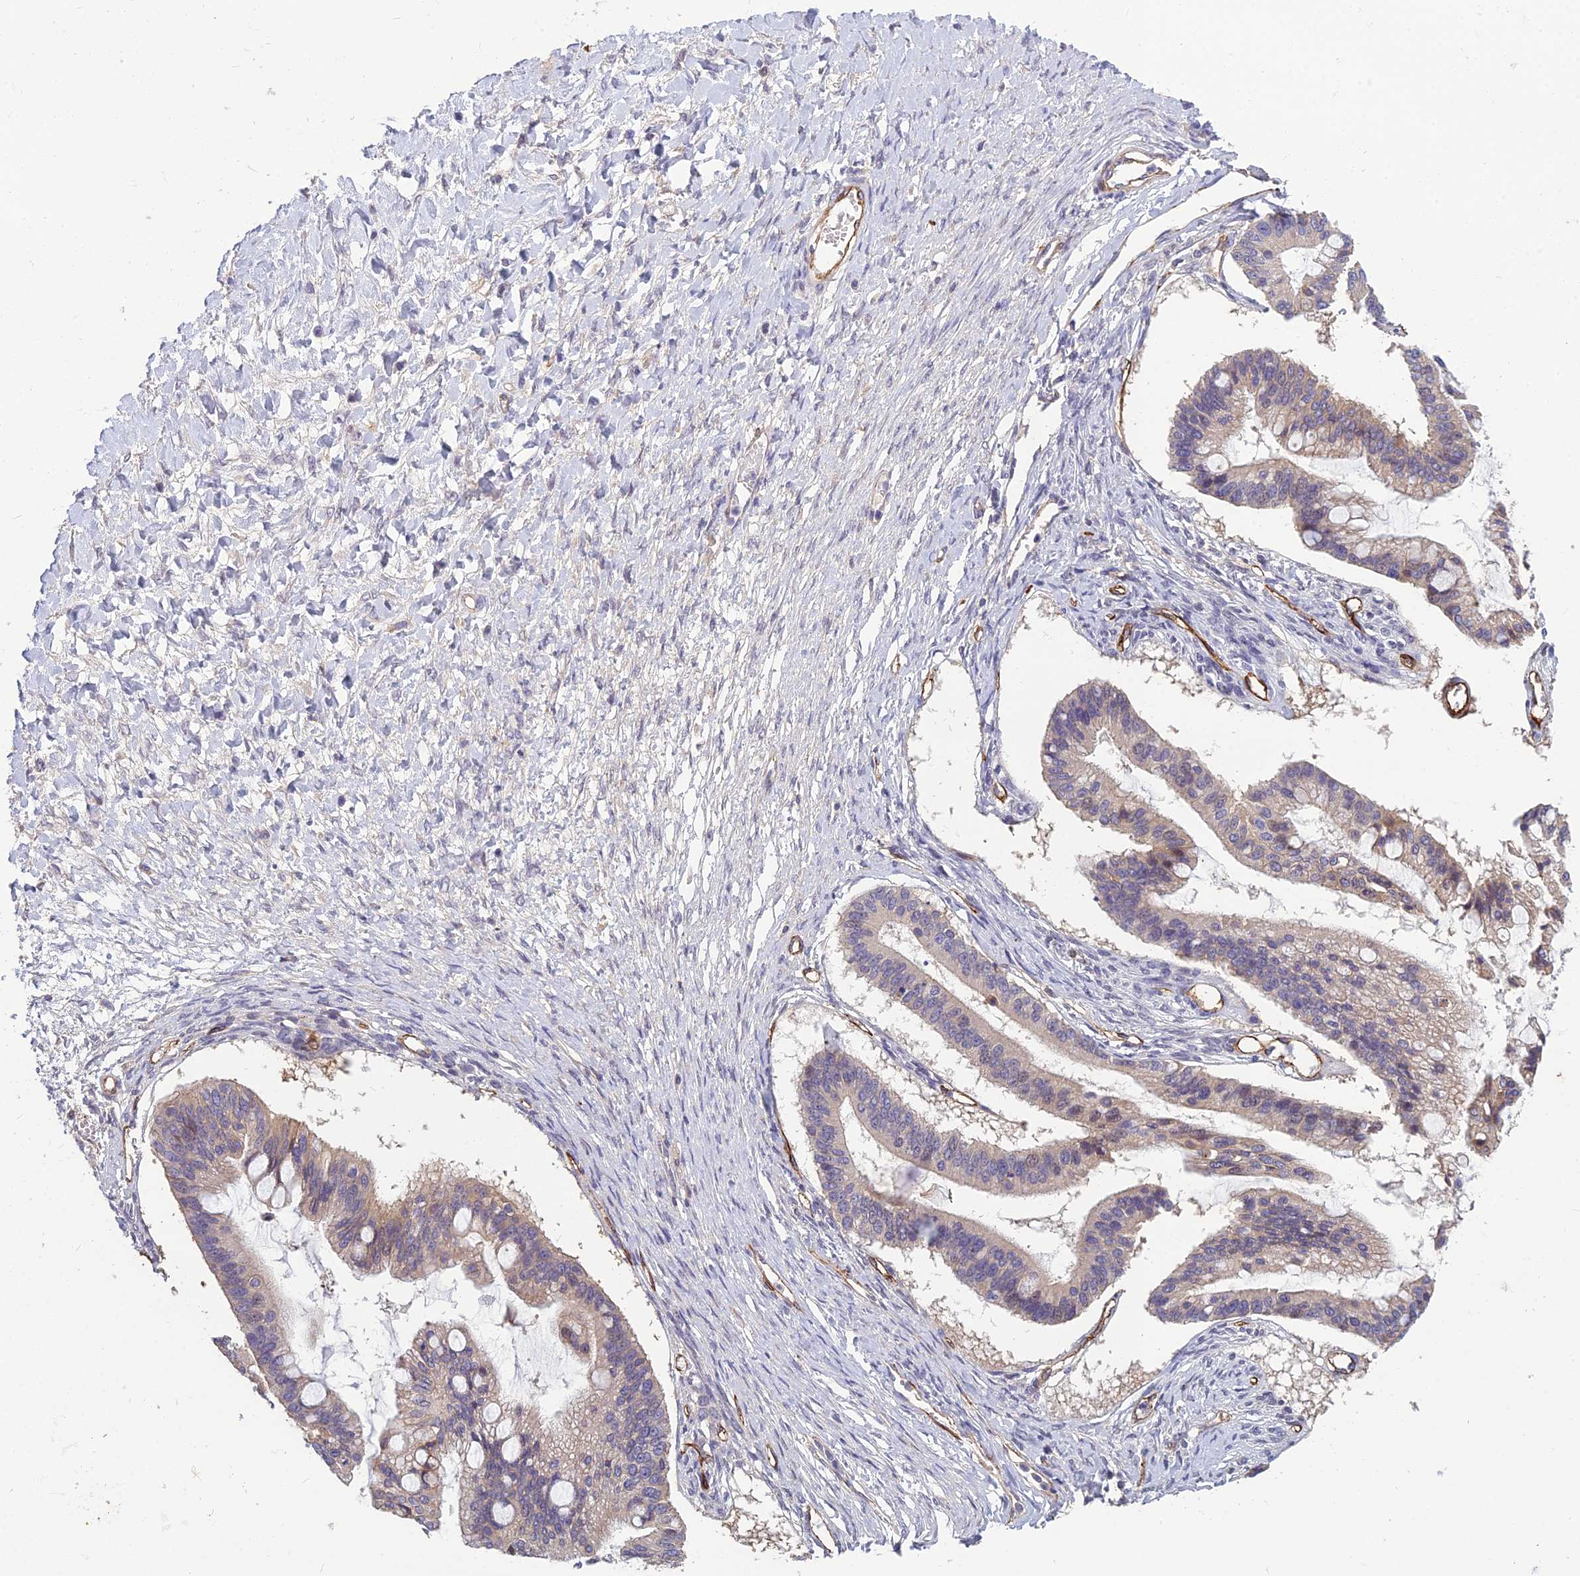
{"staining": {"intensity": "weak", "quantity": "25%-75%", "location": "cytoplasmic/membranous"}, "tissue": "ovarian cancer", "cell_type": "Tumor cells", "image_type": "cancer", "snomed": [{"axis": "morphology", "description": "Cystadenocarcinoma, mucinous, NOS"}, {"axis": "topography", "description": "Ovary"}], "caption": "The immunohistochemical stain labels weak cytoplasmic/membranous staining in tumor cells of ovarian cancer tissue.", "gene": "TSPAN15", "patient": {"sex": "female", "age": 73}}